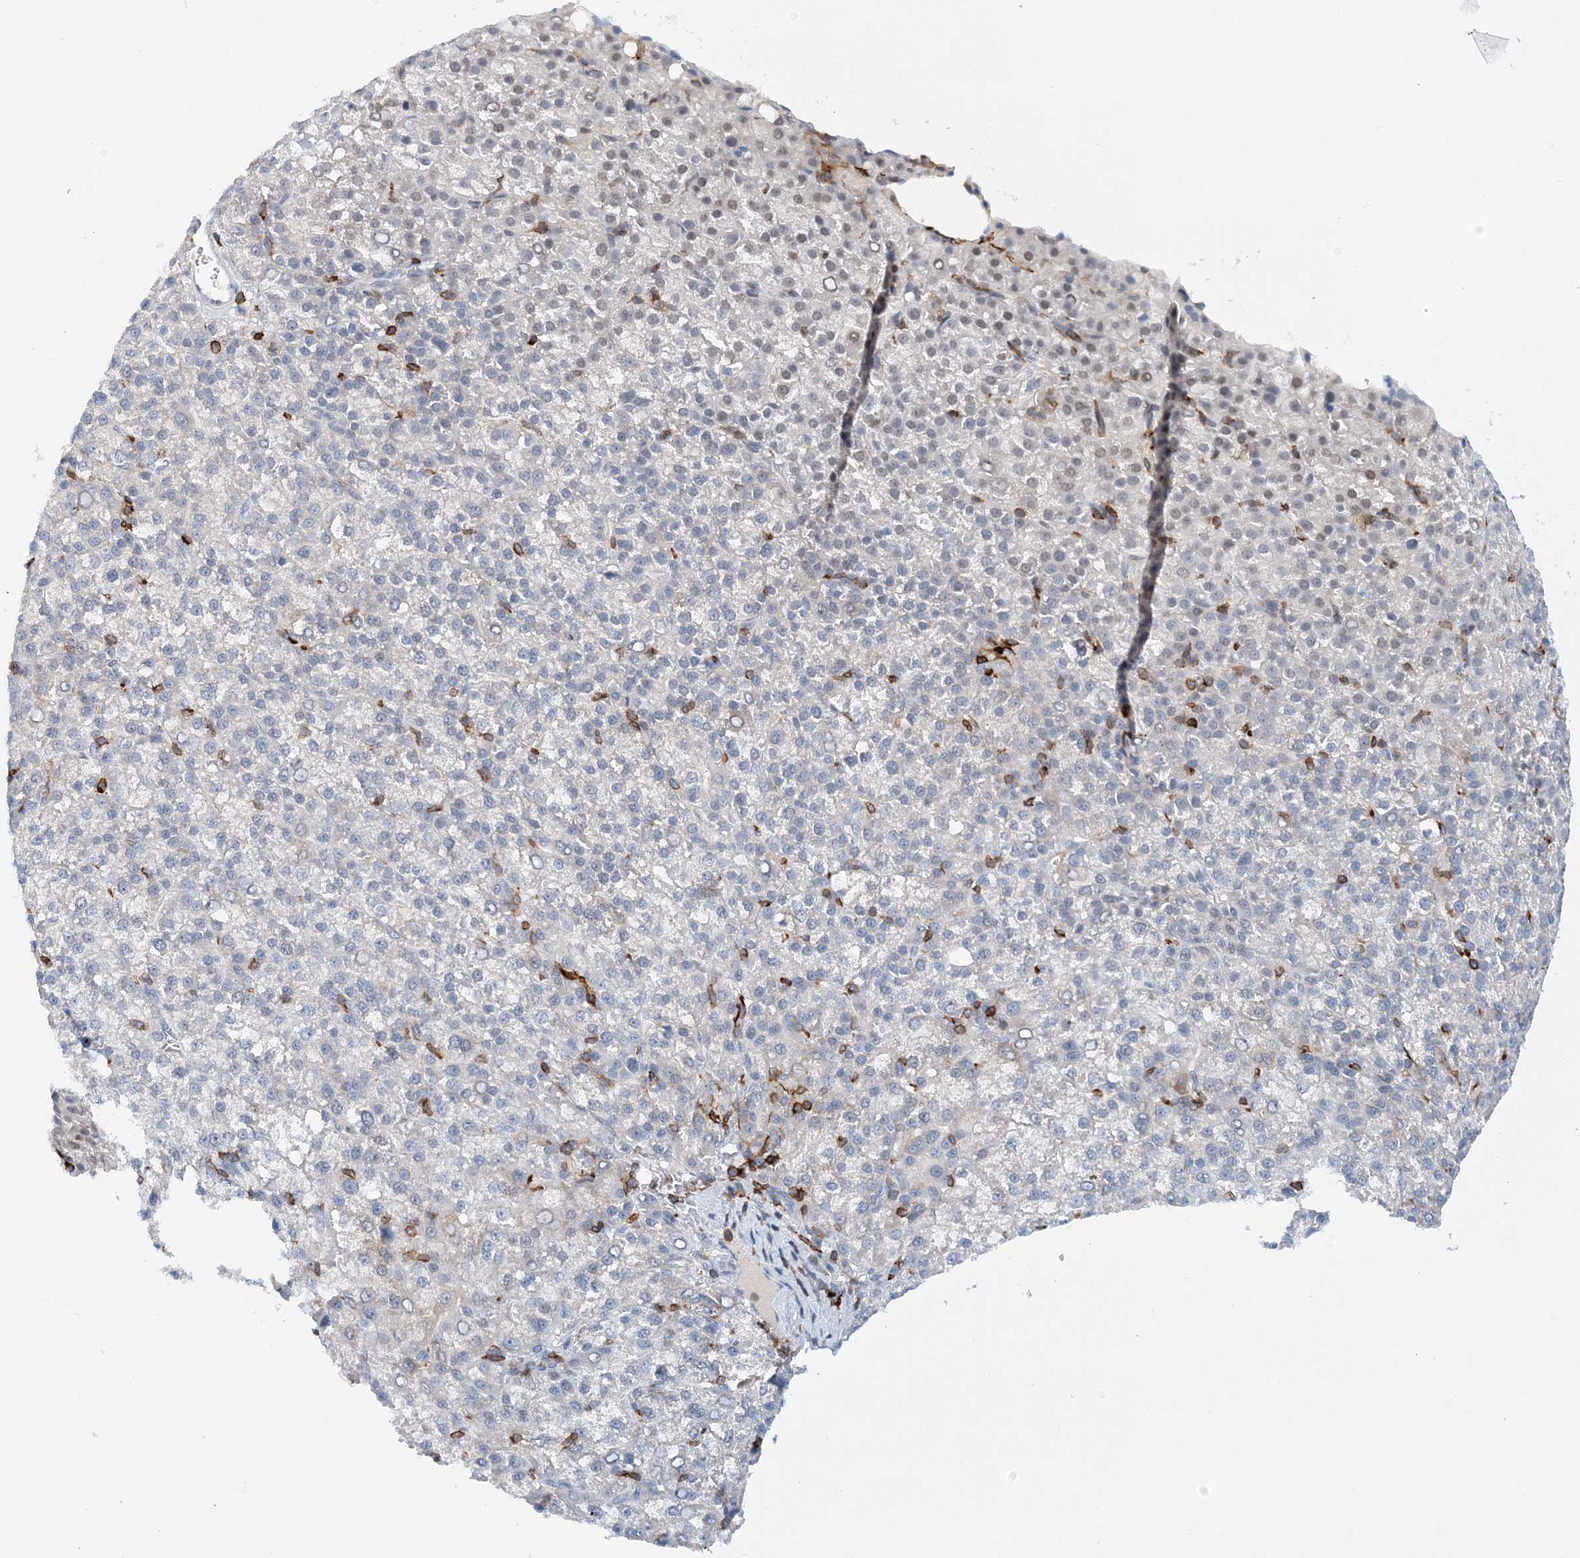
{"staining": {"intensity": "weak", "quantity": "<25%", "location": "nuclear"}, "tissue": "liver cancer", "cell_type": "Tumor cells", "image_type": "cancer", "snomed": [{"axis": "morphology", "description": "Carcinoma, Hepatocellular, NOS"}, {"axis": "topography", "description": "Liver"}], "caption": "The image exhibits no significant positivity in tumor cells of liver cancer (hepatocellular carcinoma).", "gene": "PRMT9", "patient": {"sex": "female", "age": 58}}